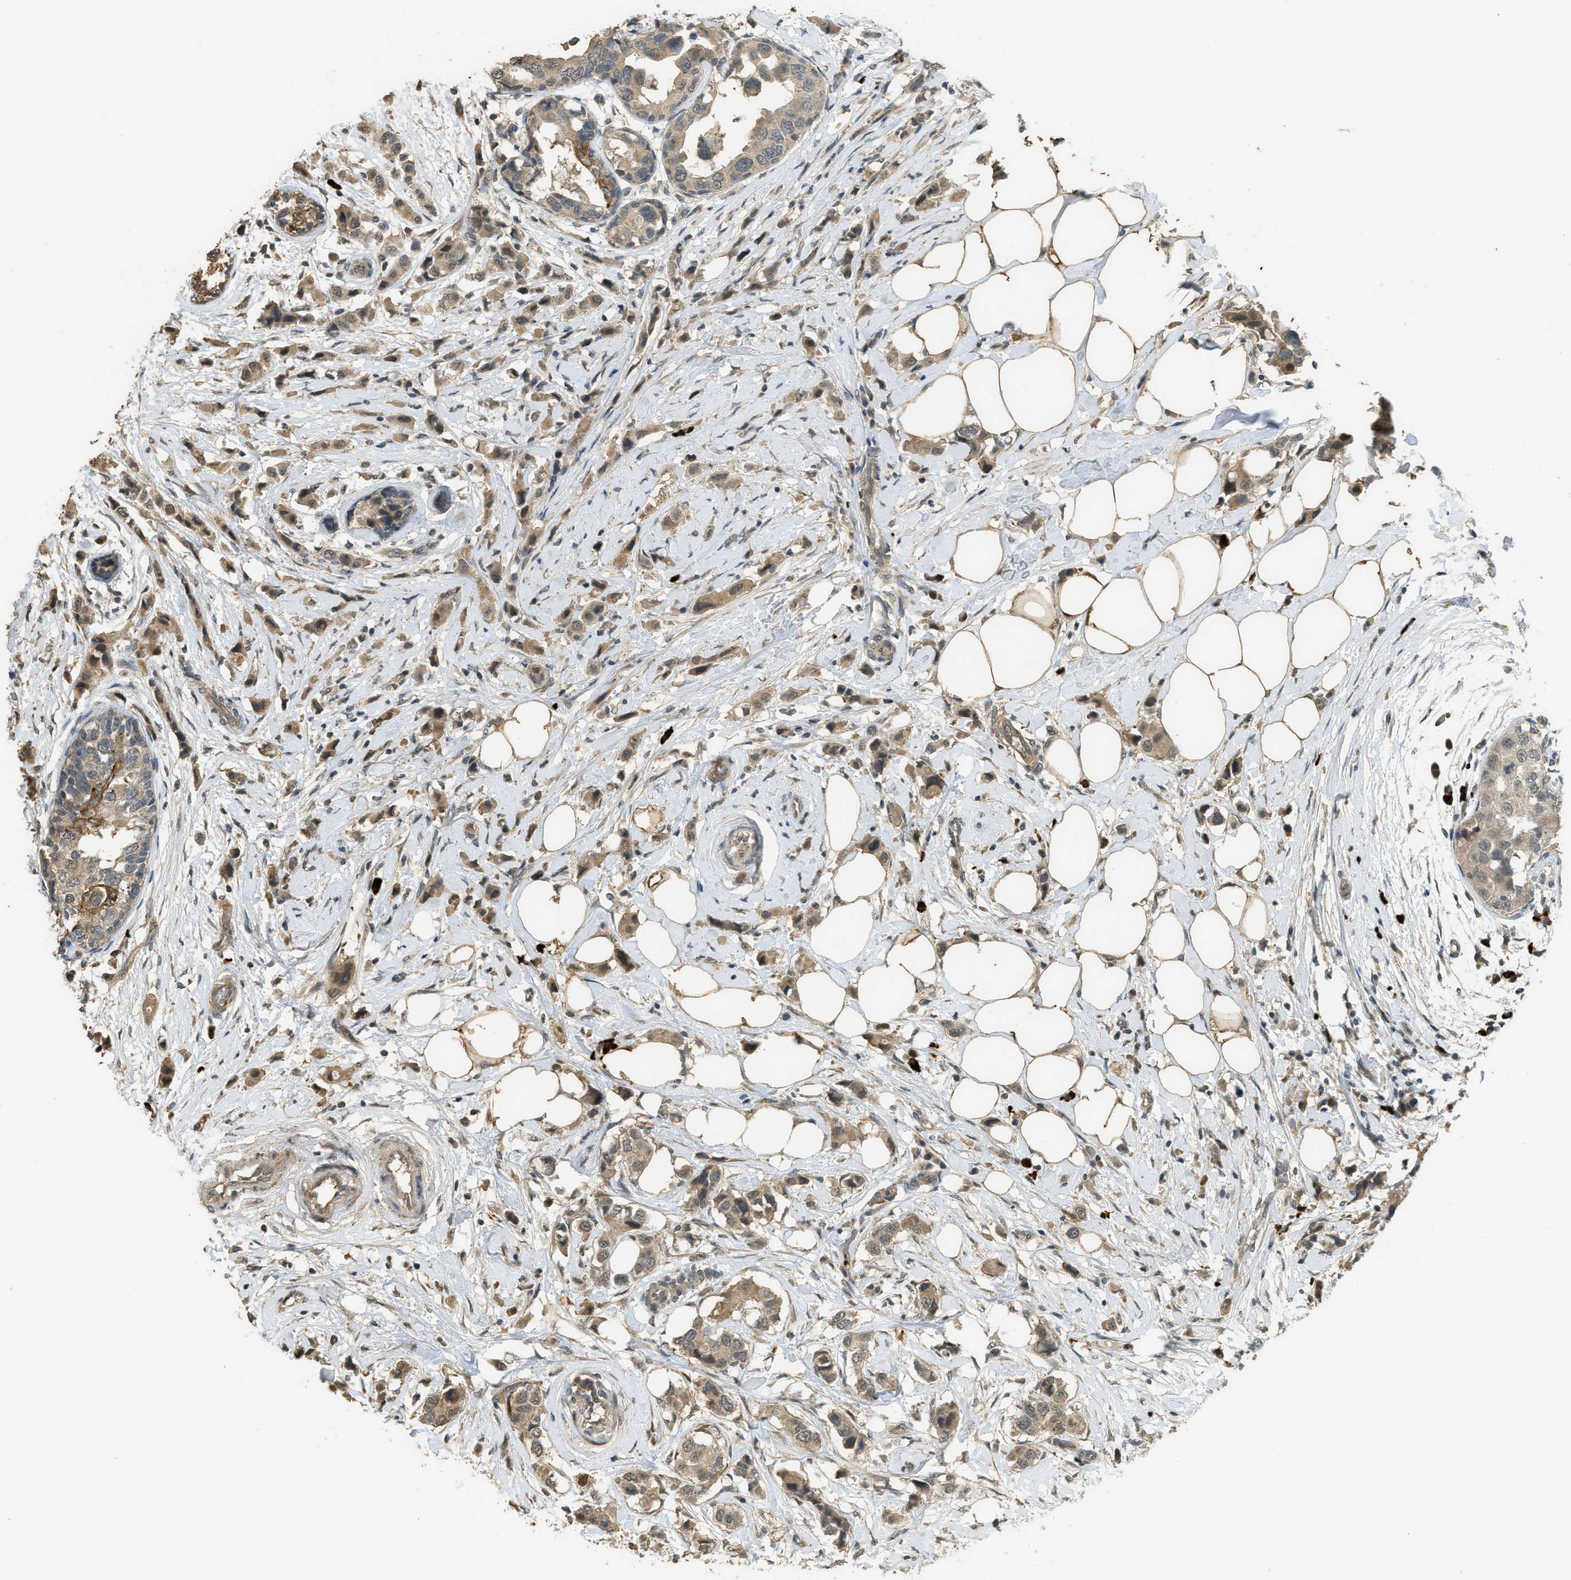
{"staining": {"intensity": "weak", "quantity": ">75%", "location": "cytoplasmic/membranous"}, "tissue": "breast cancer", "cell_type": "Tumor cells", "image_type": "cancer", "snomed": [{"axis": "morphology", "description": "Normal tissue, NOS"}, {"axis": "morphology", "description": "Duct carcinoma"}, {"axis": "topography", "description": "Breast"}], "caption": "Breast intraductal carcinoma stained with immunohistochemistry demonstrates weak cytoplasmic/membranous positivity in approximately >75% of tumor cells.", "gene": "IGF2BP2", "patient": {"sex": "female", "age": 50}}